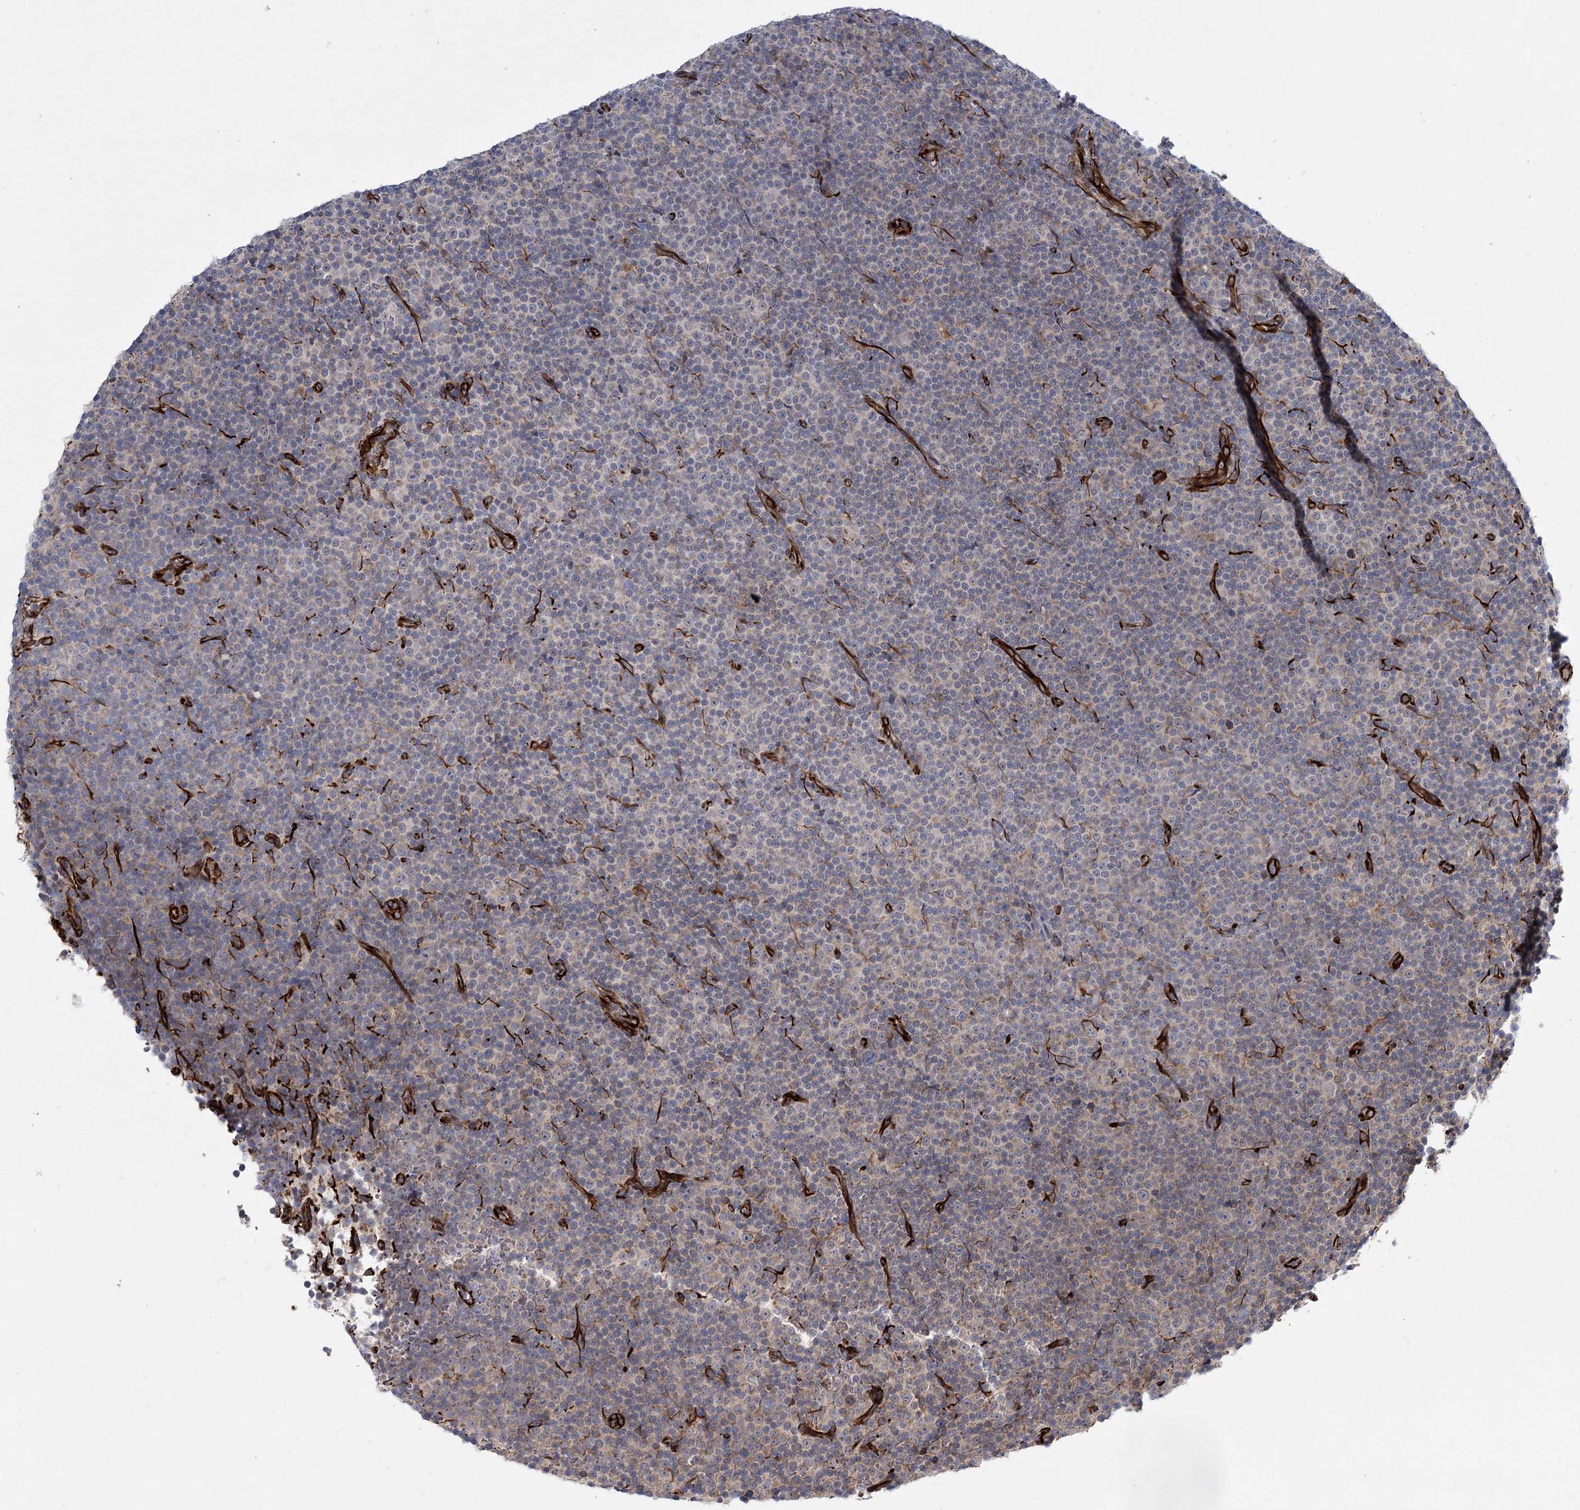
{"staining": {"intensity": "negative", "quantity": "none", "location": "none"}, "tissue": "lymphoma", "cell_type": "Tumor cells", "image_type": "cancer", "snomed": [{"axis": "morphology", "description": "Malignant lymphoma, non-Hodgkin's type, Low grade"}, {"axis": "topography", "description": "Lymph node"}], "caption": "The histopathology image exhibits no staining of tumor cells in lymphoma.", "gene": "DPEP2", "patient": {"sex": "female", "age": 67}}